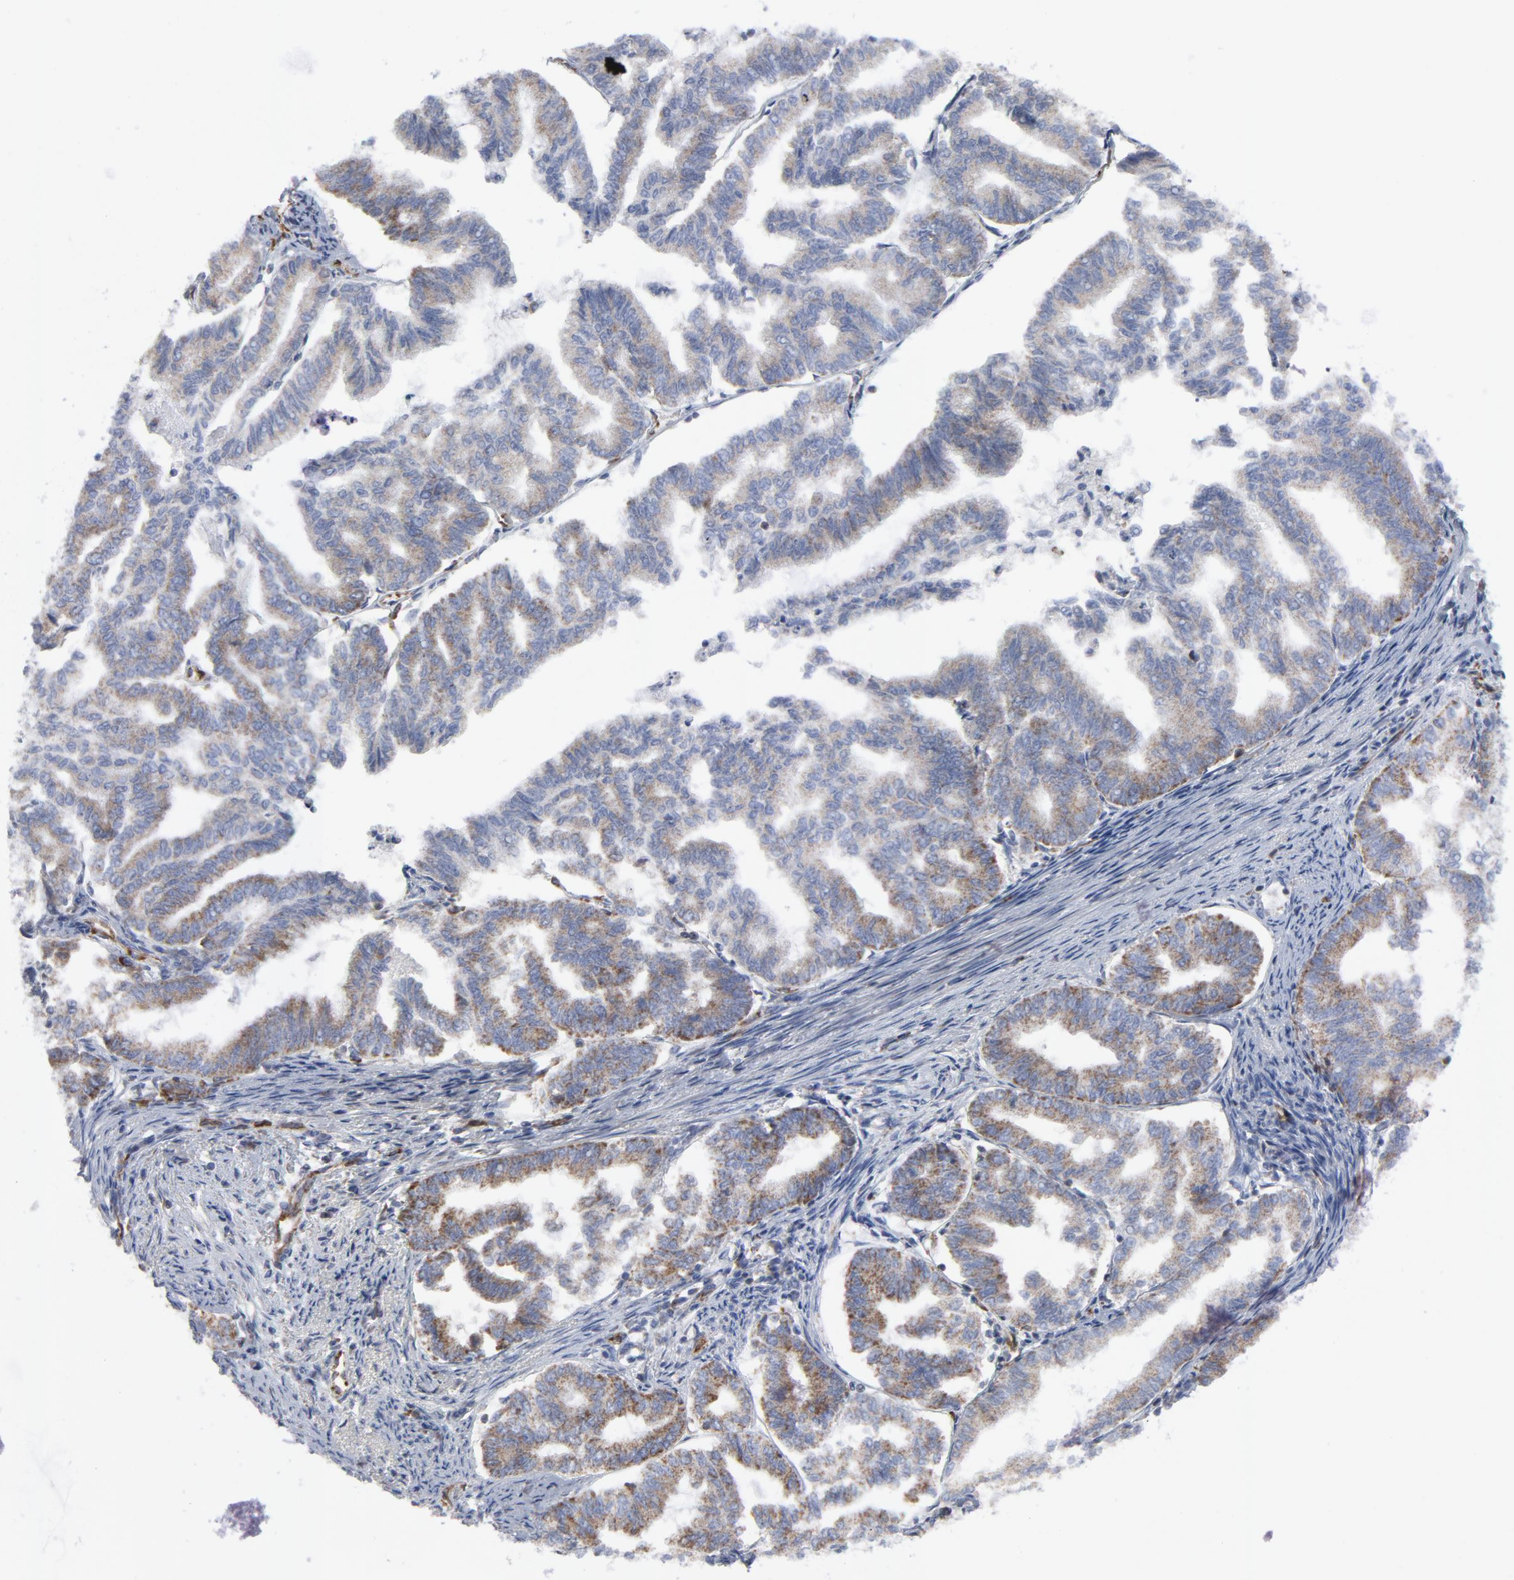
{"staining": {"intensity": "weak", "quantity": ">75%", "location": "cytoplasmic/membranous"}, "tissue": "endometrial cancer", "cell_type": "Tumor cells", "image_type": "cancer", "snomed": [{"axis": "morphology", "description": "Adenocarcinoma, NOS"}, {"axis": "topography", "description": "Endometrium"}], "caption": "The image shows immunohistochemical staining of endometrial adenocarcinoma. There is weak cytoplasmic/membranous staining is seen in about >75% of tumor cells.", "gene": "OXA1L", "patient": {"sex": "female", "age": 79}}